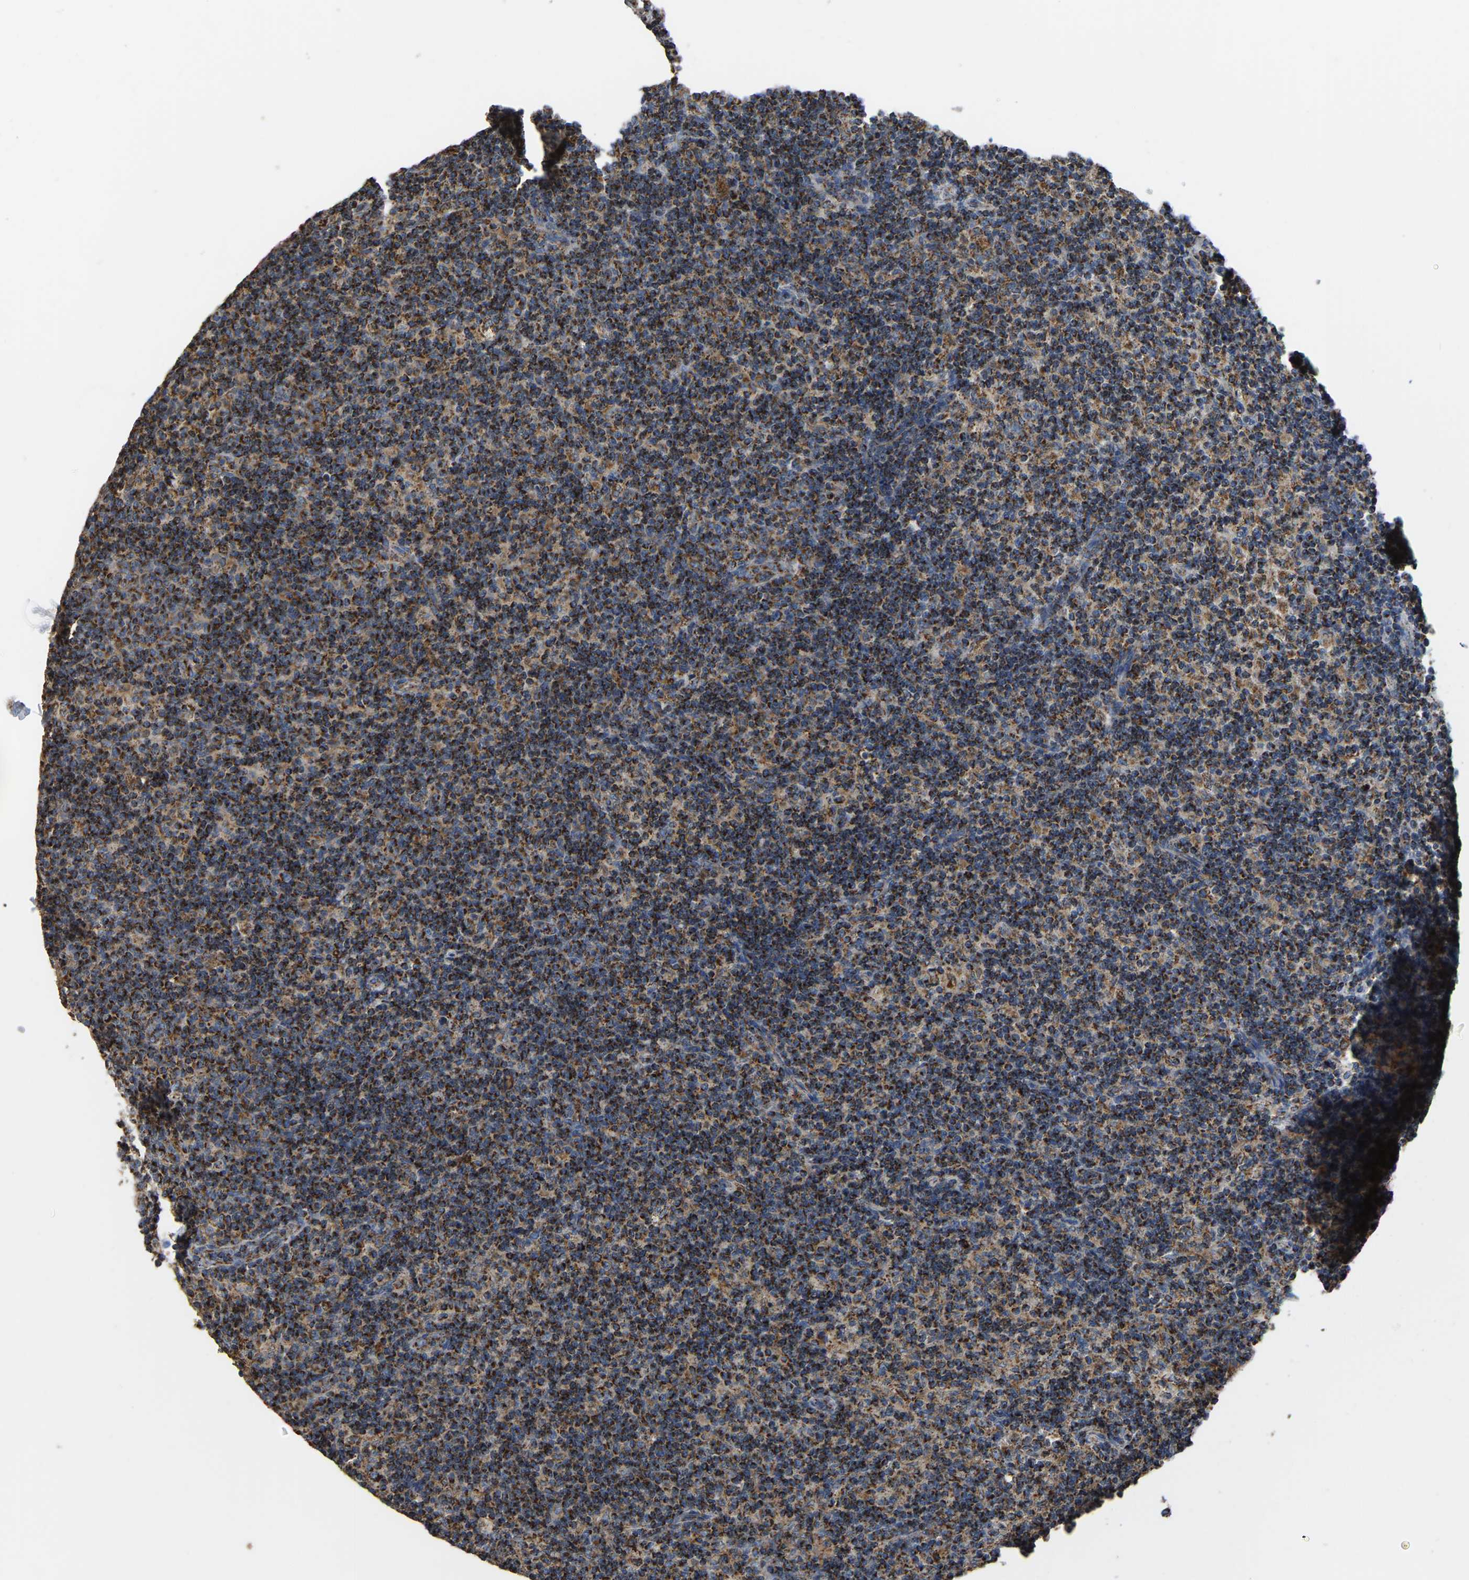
{"staining": {"intensity": "strong", "quantity": "25%-75%", "location": "cytoplasmic/membranous"}, "tissue": "lymph node", "cell_type": "Germinal center cells", "image_type": "normal", "snomed": [{"axis": "morphology", "description": "Normal tissue, NOS"}, {"axis": "morphology", "description": "Inflammation, NOS"}, {"axis": "topography", "description": "Lymph node"}], "caption": "A high-resolution micrograph shows immunohistochemistry (IHC) staining of normal lymph node, which exhibits strong cytoplasmic/membranous positivity in about 25%-75% of germinal center cells. (Stains: DAB in brown, nuclei in blue, Microscopy: brightfield microscopy at high magnification).", "gene": "ETFA", "patient": {"sex": "male", "age": 55}}